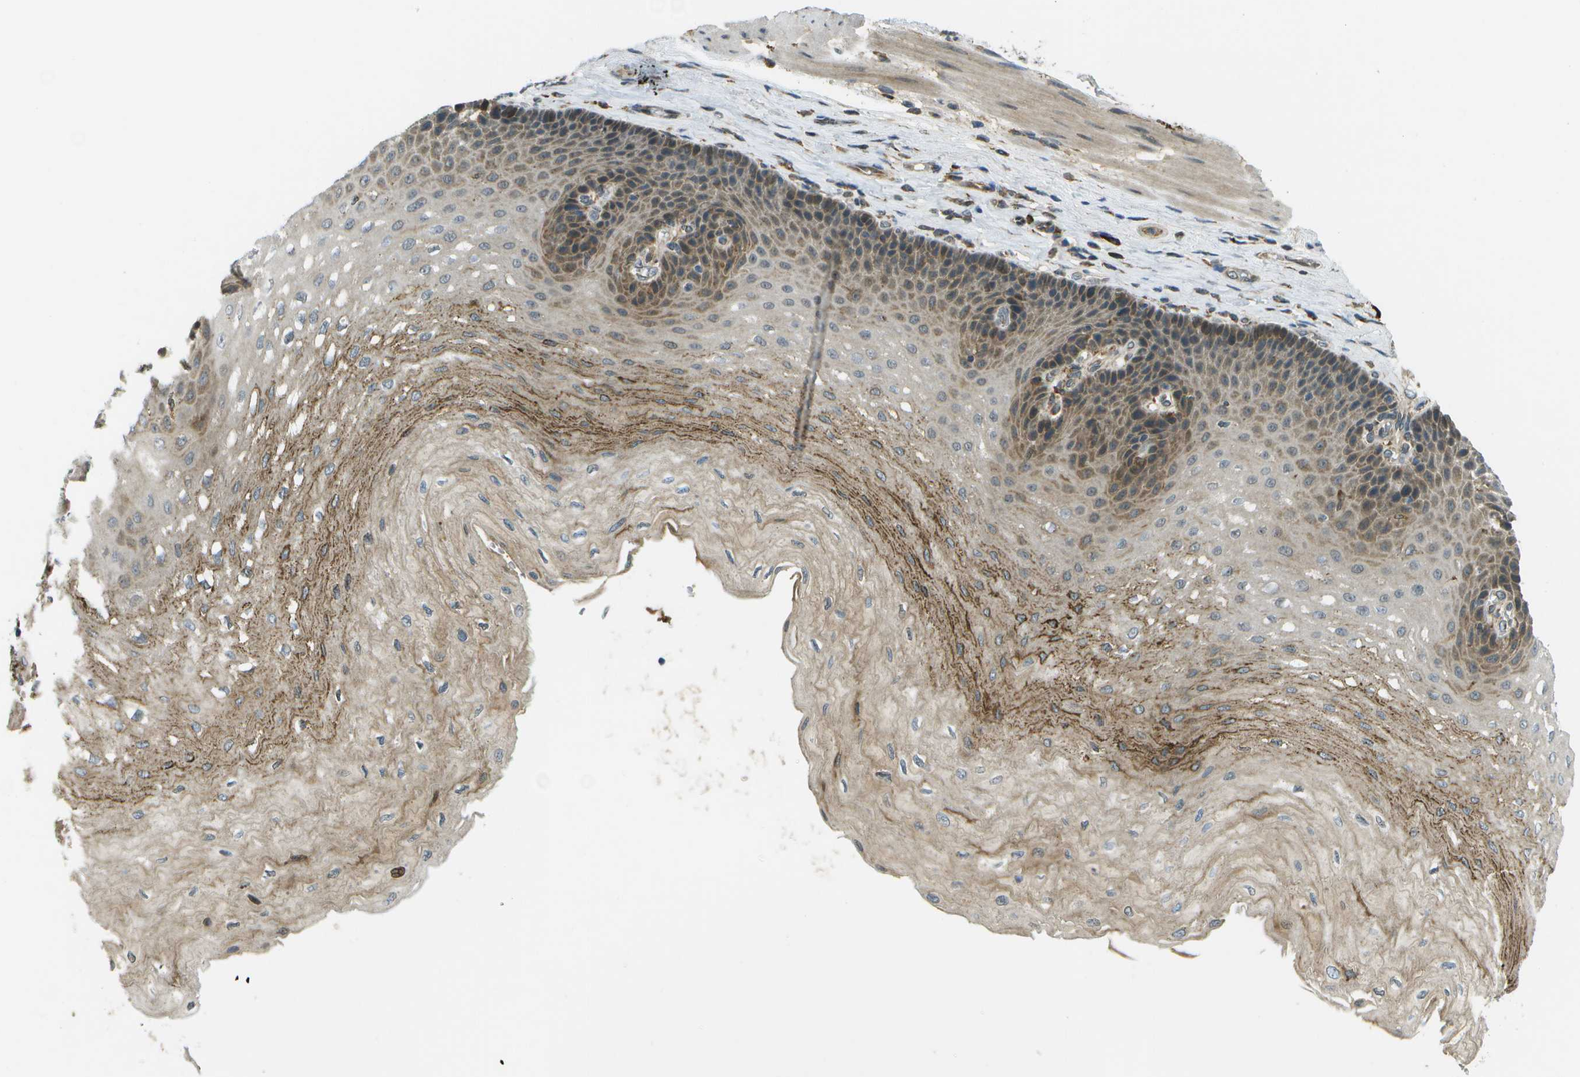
{"staining": {"intensity": "moderate", "quantity": "25%-75%", "location": "cytoplasmic/membranous"}, "tissue": "esophagus", "cell_type": "Squamous epithelial cells", "image_type": "normal", "snomed": [{"axis": "morphology", "description": "Normal tissue, NOS"}, {"axis": "topography", "description": "Esophagus"}], "caption": "Immunohistochemistry (IHC) image of unremarkable esophagus: human esophagus stained using IHC shows medium levels of moderate protein expression localized specifically in the cytoplasmic/membranous of squamous epithelial cells, appearing as a cytoplasmic/membranous brown color.", "gene": "USP30", "patient": {"sex": "female", "age": 72}}